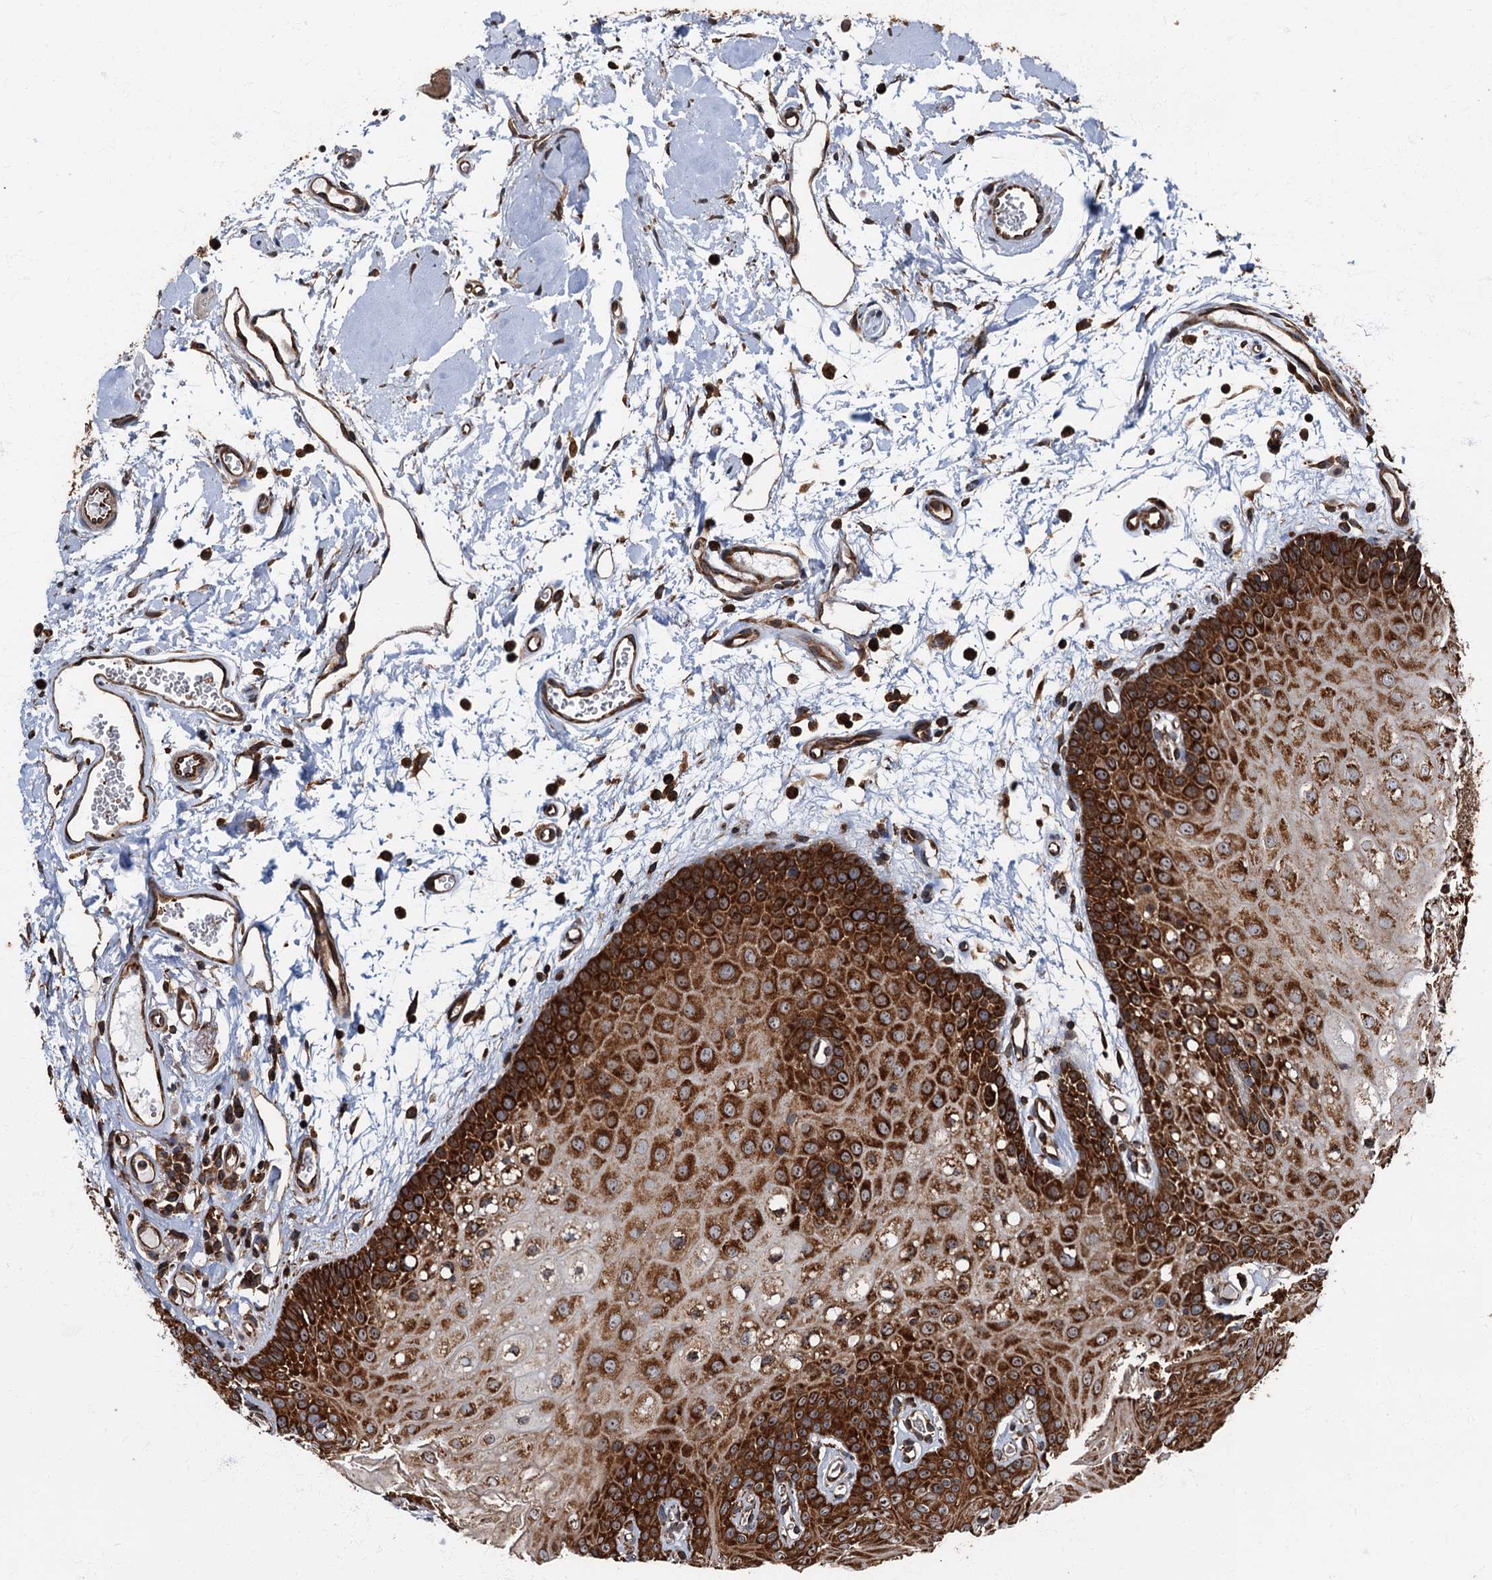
{"staining": {"intensity": "strong", "quantity": ">75%", "location": "cytoplasmic/membranous"}, "tissue": "oral mucosa", "cell_type": "Squamous epithelial cells", "image_type": "normal", "snomed": [{"axis": "morphology", "description": "Normal tissue, NOS"}, {"axis": "topography", "description": "Oral tissue"}, {"axis": "topography", "description": "Tounge, NOS"}], "caption": "Benign oral mucosa was stained to show a protein in brown. There is high levels of strong cytoplasmic/membranous staining in approximately >75% of squamous epithelial cells.", "gene": "ATP2C1", "patient": {"sex": "female", "age": 73}}